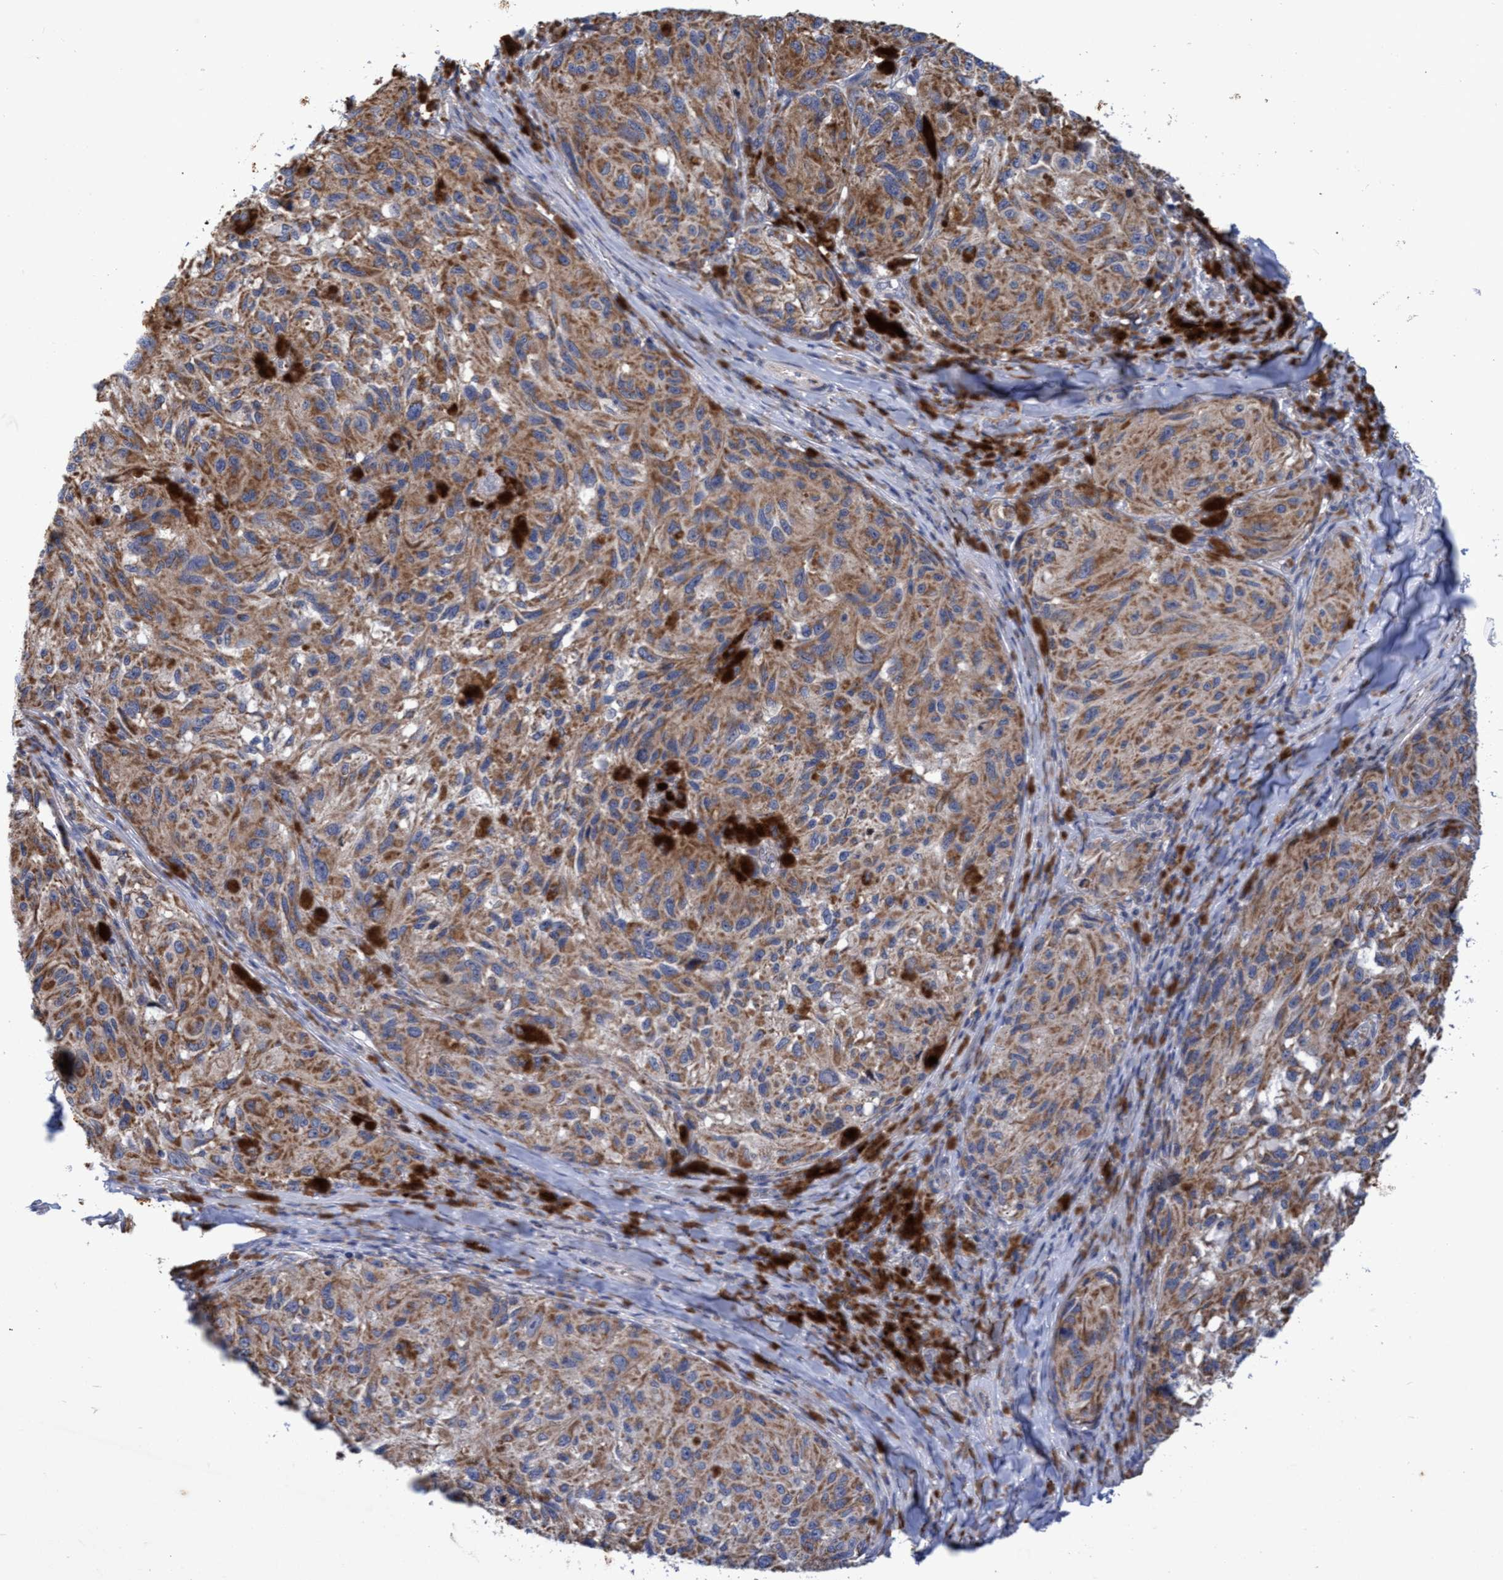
{"staining": {"intensity": "moderate", "quantity": ">75%", "location": "cytoplasmic/membranous"}, "tissue": "melanoma", "cell_type": "Tumor cells", "image_type": "cancer", "snomed": [{"axis": "morphology", "description": "Malignant melanoma, NOS"}, {"axis": "topography", "description": "Skin"}], "caption": "Immunohistochemistry (DAB) staining of human malignant melanoma demonstrates moderate cytoplasmic/membranous protein positivity in about >75% of tumor cells.", "gene": "NAT16", "patient": {"sex": "female", "age": 73}}